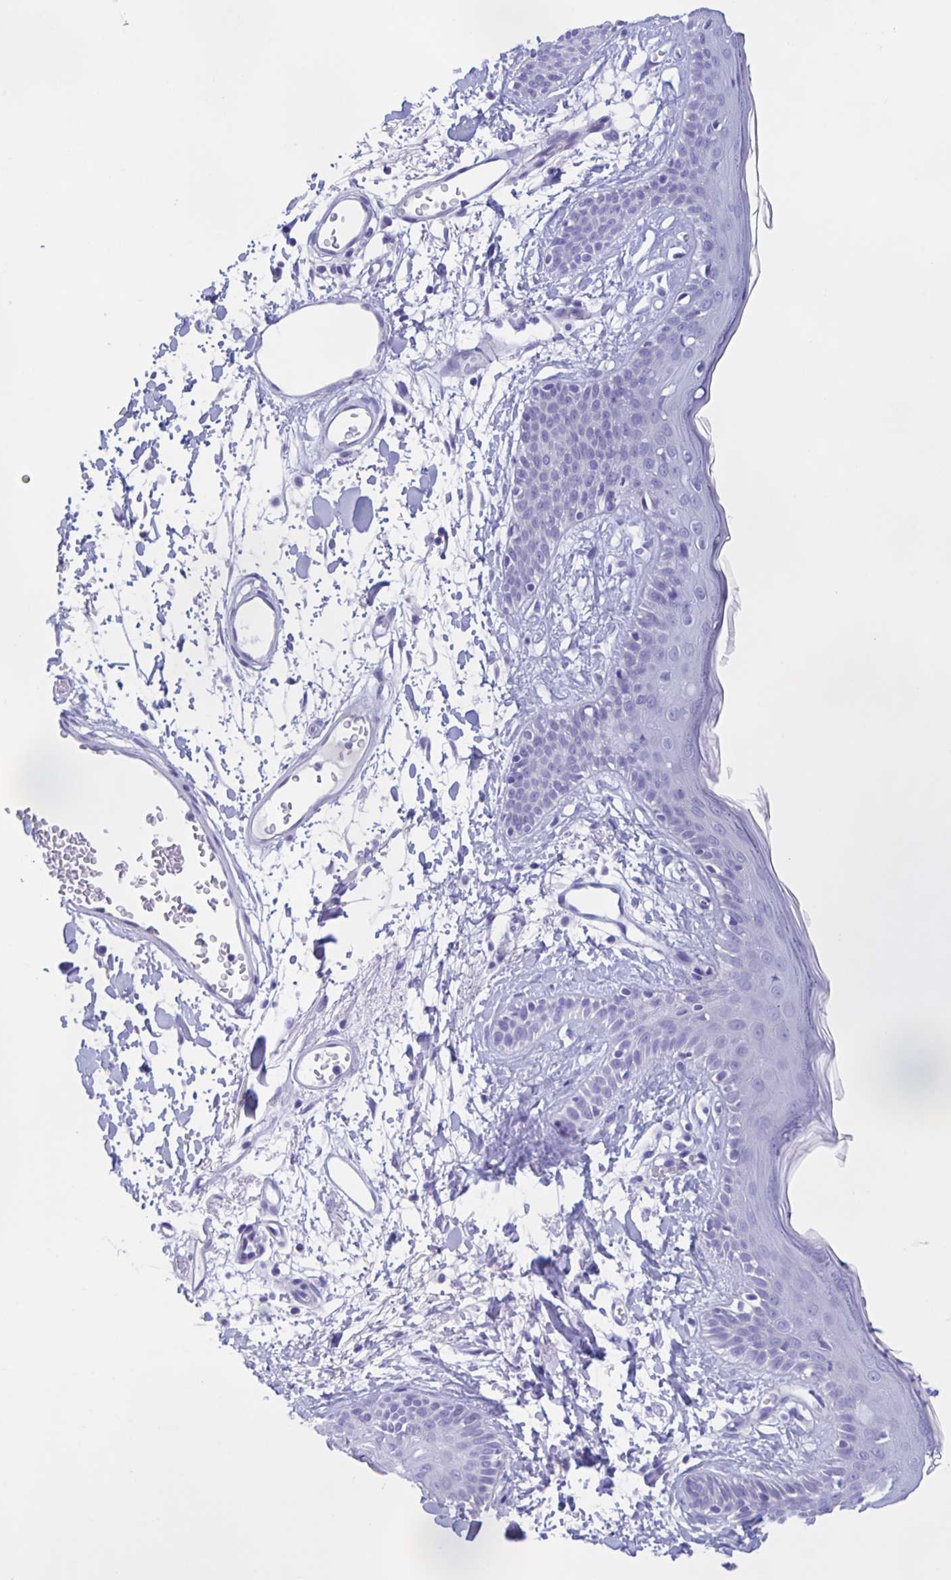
{"staining": {"intensity": "negative", "quantity": "none", "location": "none"}, "tissue": "skin", "cell_type": "Fibroblasts", "image_type": "normal", "snomed": [{"axis": "morphology", "description": "Normal tissue, NOS"}, {"axis": "topography", "description": "Skin"}], "caption": "An immunohistochemistry image of unremarkable skin is shown. There is no staining in fibroblasts of skin. (Stains: DAB (3,3'-diaminobenzidine) immunohistochemistry with hematoxylin counter stain, Microscopy: brightfield microscopy at high magnification).", "gene": "CATSPER4", "patient": {"sex": "male", "age": 79}}